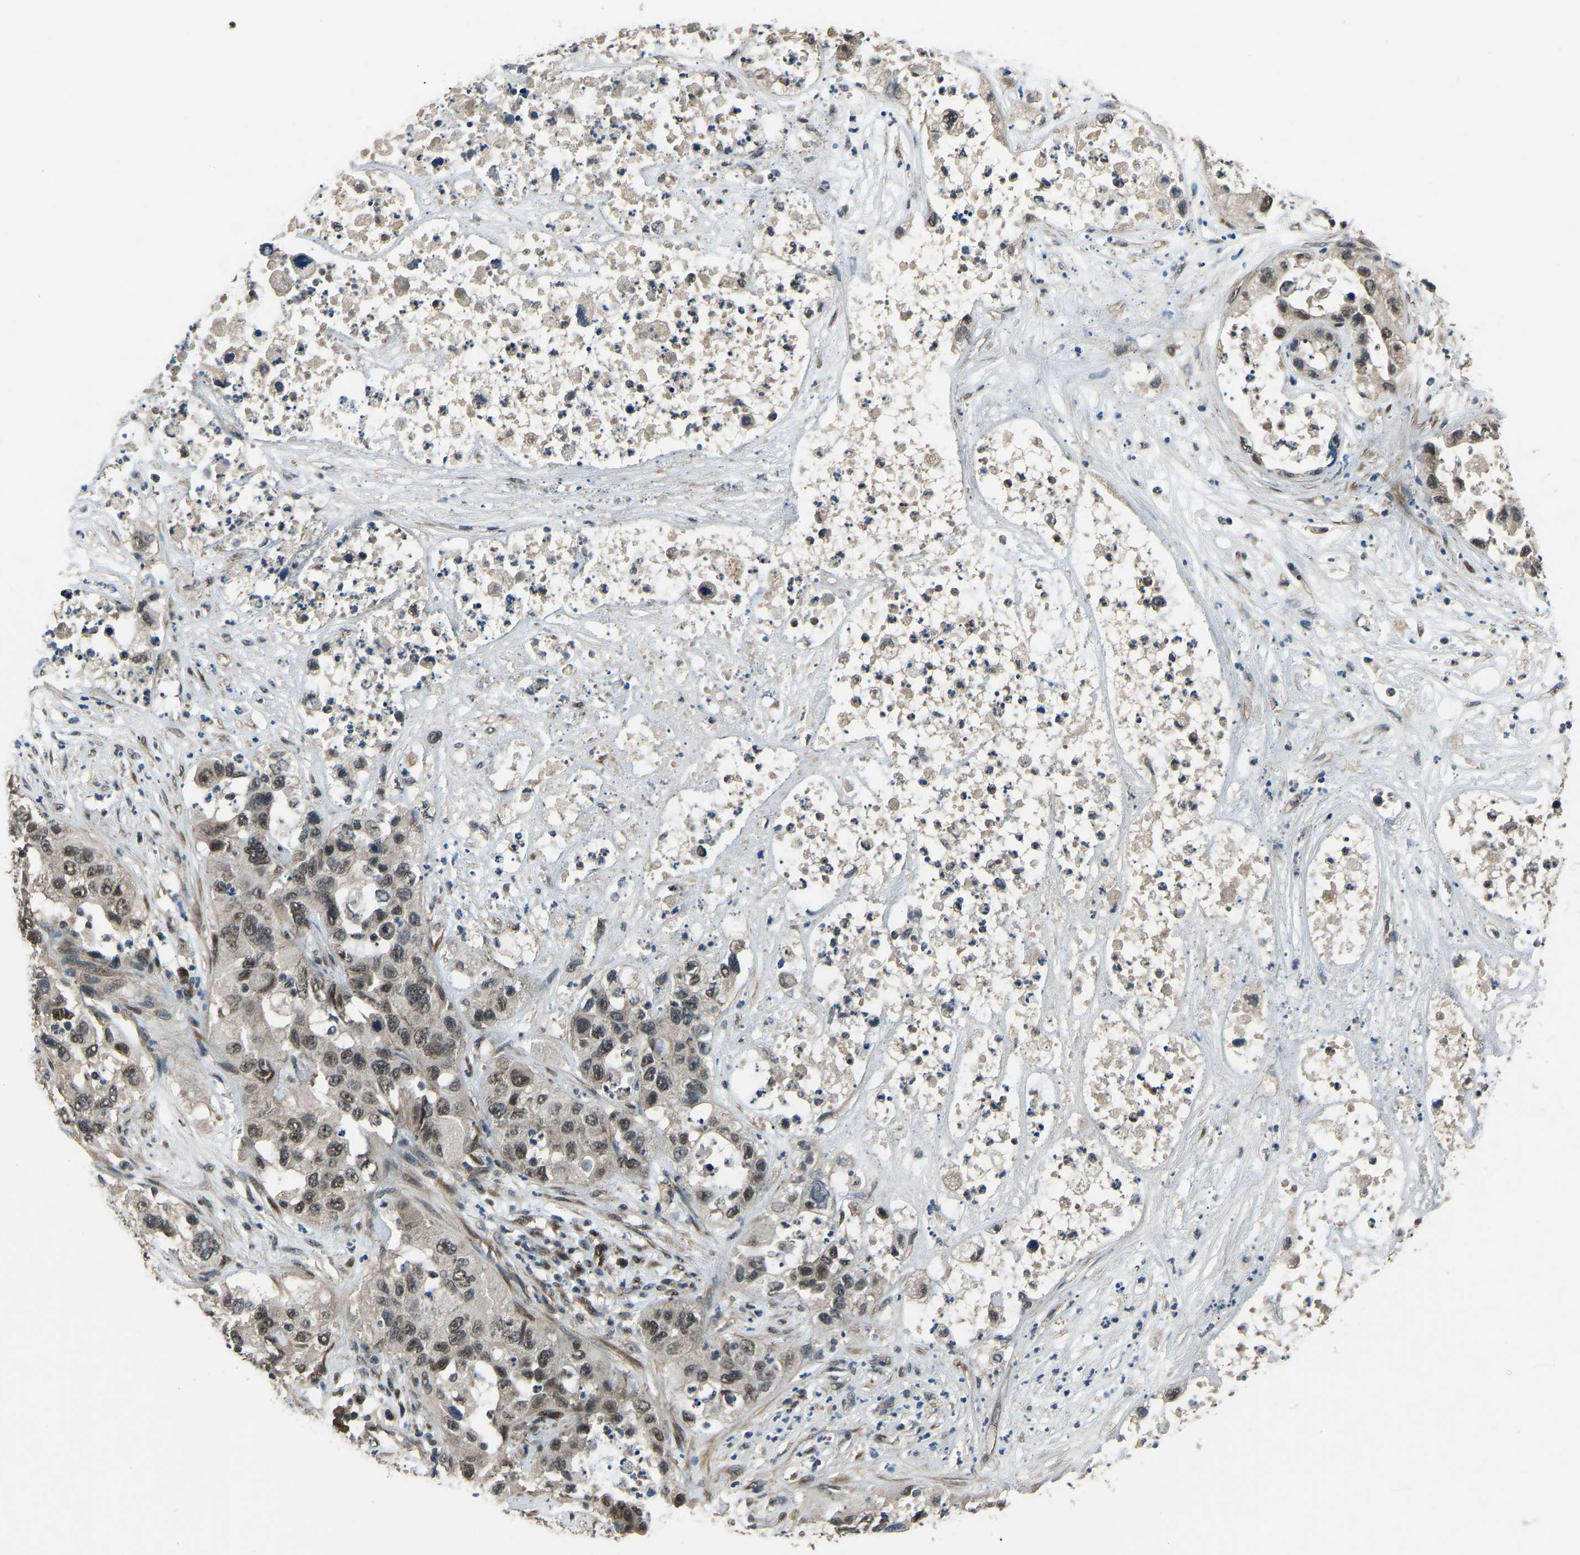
{"staining": {"intensity": "moderate", "quantity": ">75%", "location": "nuclear"}, "tissue": "pancreatic cancer", "cell_type": "Tumor cells", "image_type": "cancer", "snomed": [{"axis": "morphology", "description": "Adenocarcinoma, NOS"}, {"axis": "topography", "description": "Pancreas"}], "caption": "Pancreatic cancer stained with a brown dye exhibits moderate nuclear positive staining in approximately >75% of tumor cells.", "gene": "TOX4", "patient": {"sex": "female", "age": 78}}